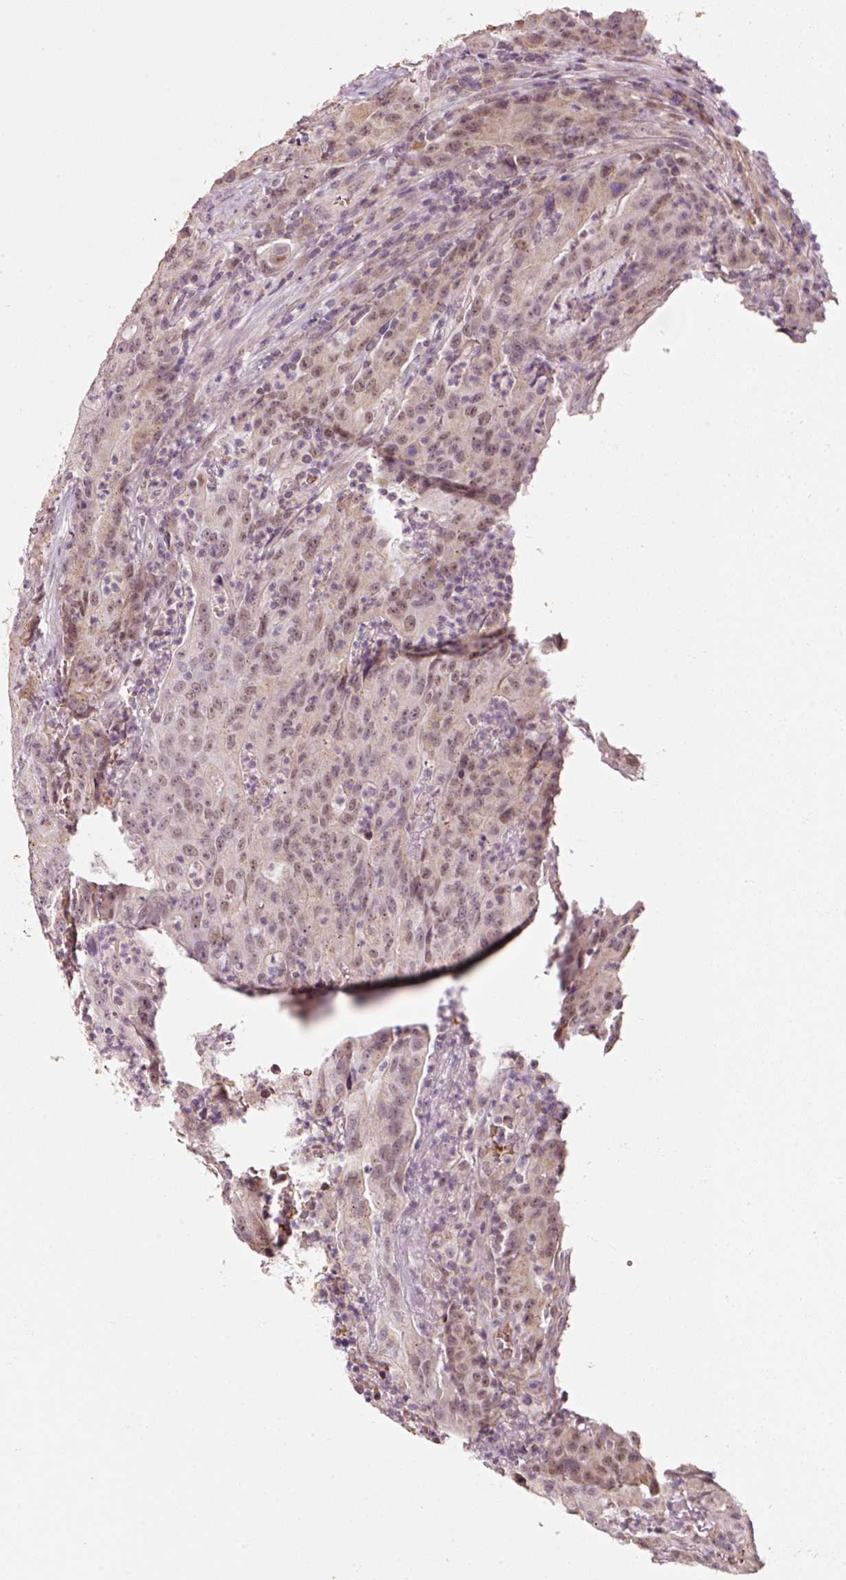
{"staining": {"intensity": "moderate", "quantity": ">75%", "location": "nuclear"}, "tissue": "colorectal cancer", "cell_type": "Tumor cells", "image_type": "cancer", "snomed": [{"axis": "morphology", "description": "Adenocarcinoma, NOS"}, {"axis": "topography", "description": "Colon"}], "caption": "Protein expression analysis of human colorectal cancer reveals moderate nuclear positivity in about >75% of tumor cells.", "gene": "ZNF460", "patient": {"sex": "male", "age": 83}}